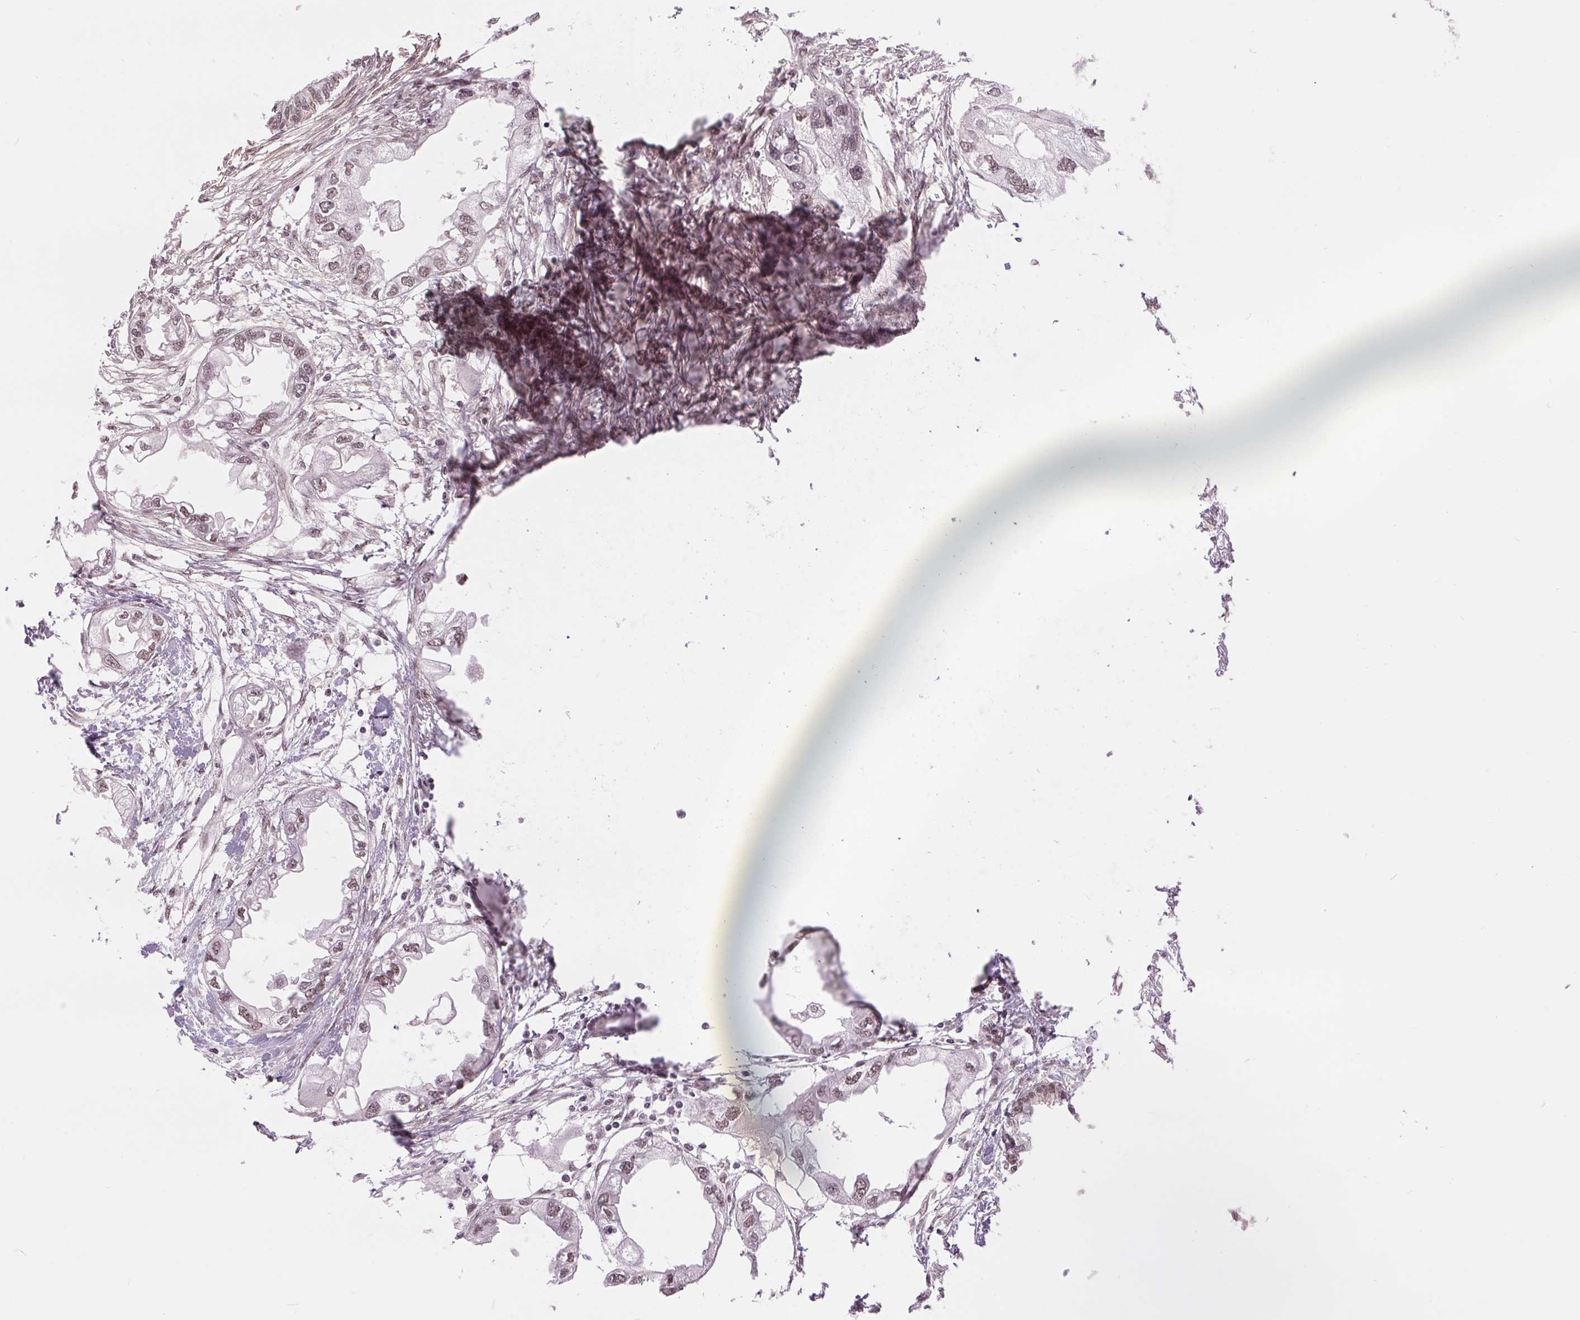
{"staining": {"intensity": "moderate", "quantity": "25%-75%", "location": "nuclear"}, "tissue": "endometrial cancer", "cell_type": "Tumor cells", "image_type": "cancer", "snomed": [{"axis": "morphology", "description": "Adenocarcinoma, NOS"}, {"axis": "morphology", "description": "Adenocarcinoma, metastatic, NOS"}, {"axis": "topography", "description": "Adipose tissue"}, {"axis": "topography", "description": "Endometrium"}], "caption": "Immunohistochemical staining of human endometrial cancer (metastatic adenocarcinoma) shows medium levels of moderate nuclear protein staining in about 25%-75% of tumor cells. (Brightfield microscopy of DAB IHC at high magnification).", "gene": "BCAT1", "patient": {"sex": "female", "age": 67}}